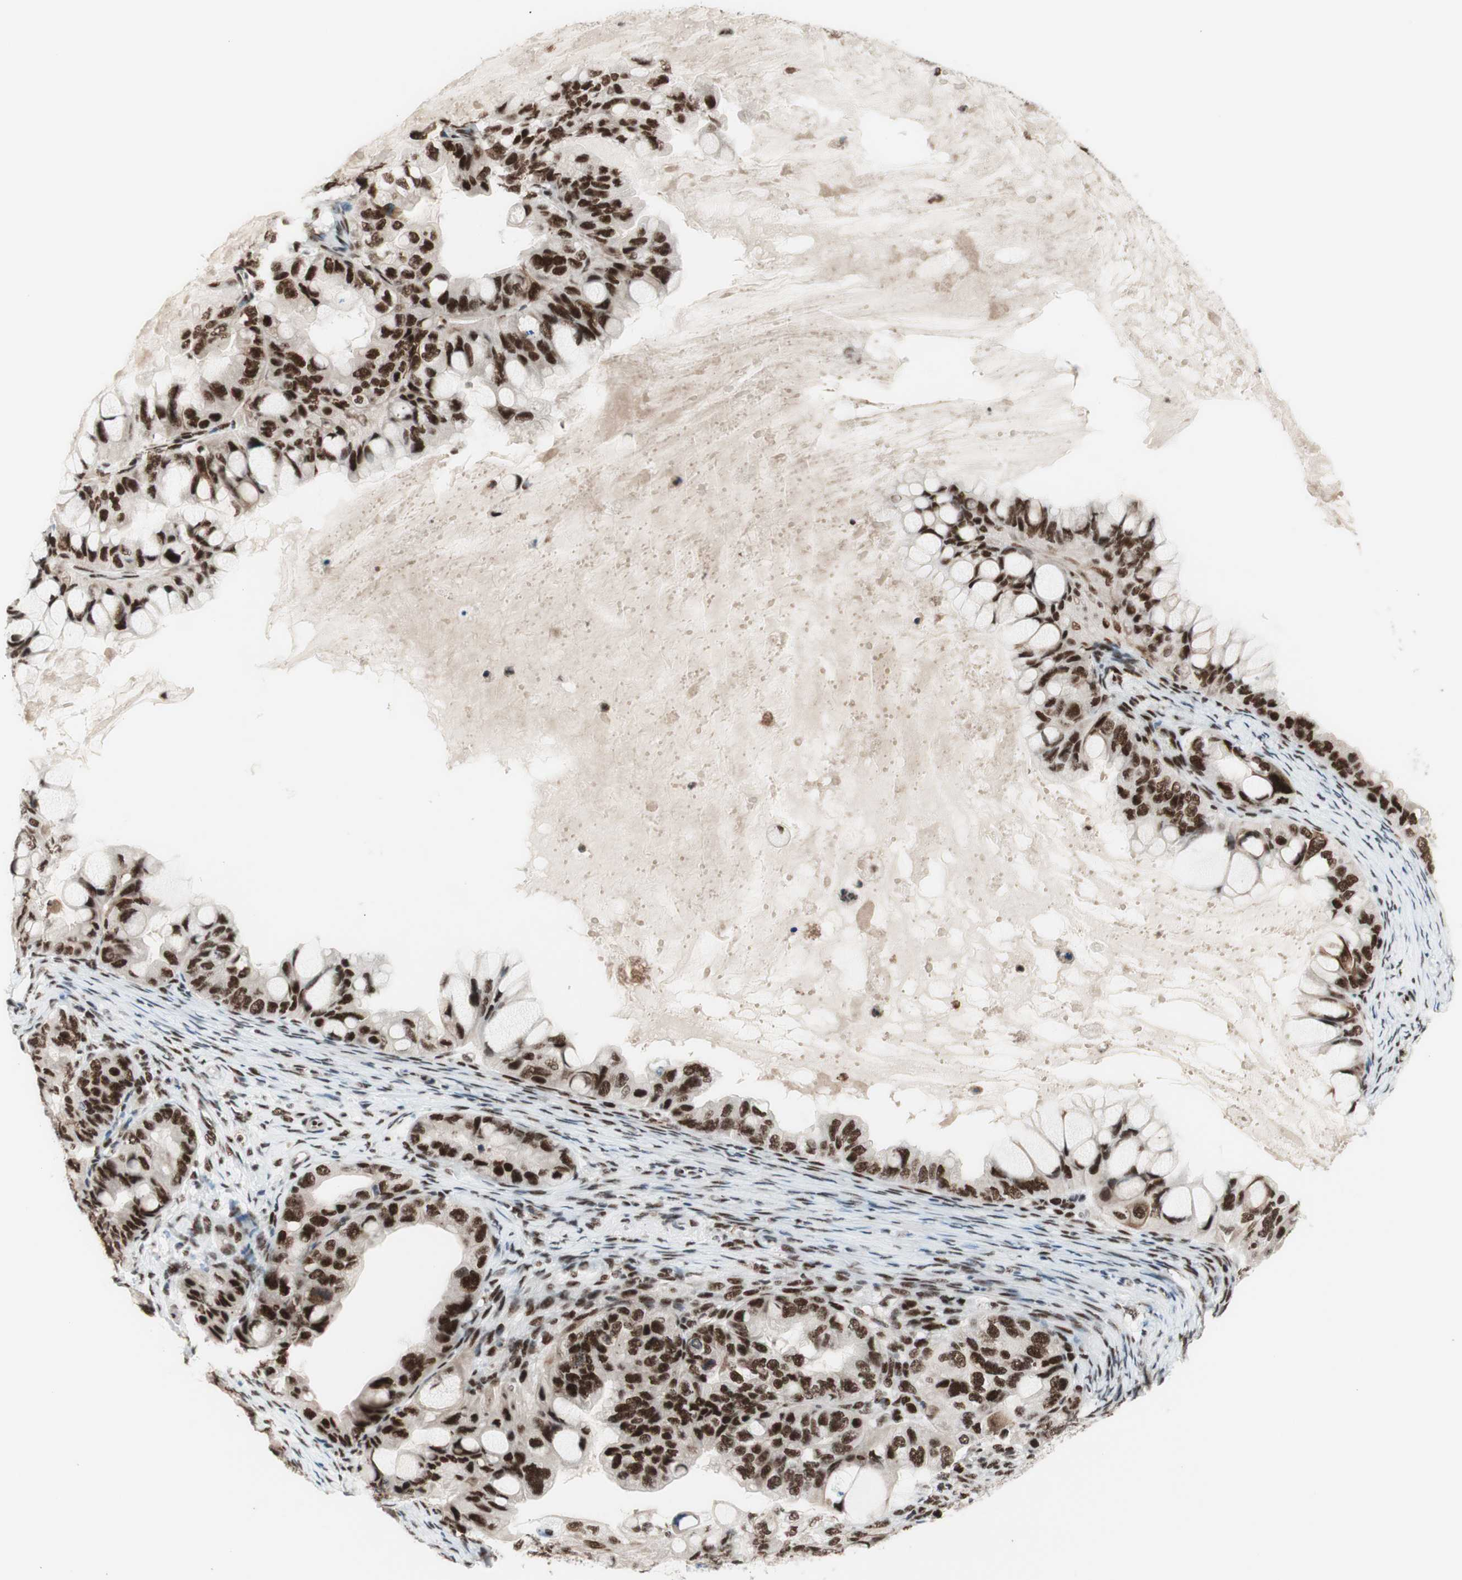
{"staining": {"intensity": "strong", "quantity": ">75%", "location": "nuclear"}, "tissue": "ovarian cancer", "cell_type": "Tumor cells", "image_type": "cancer", "snomed": [{"axis": "morphology", "description": "Cystadenocarcinoma, mucinous, NOS"}, {"axis": "topography", "description": "Ovary"}], "caption": "Protein staining of ovarian cancer tissue shows strong nuclear positivity in about >75% of tumor cells.", "gene": "PRPF19", "patient": {"sex": "female", "age": 80}}